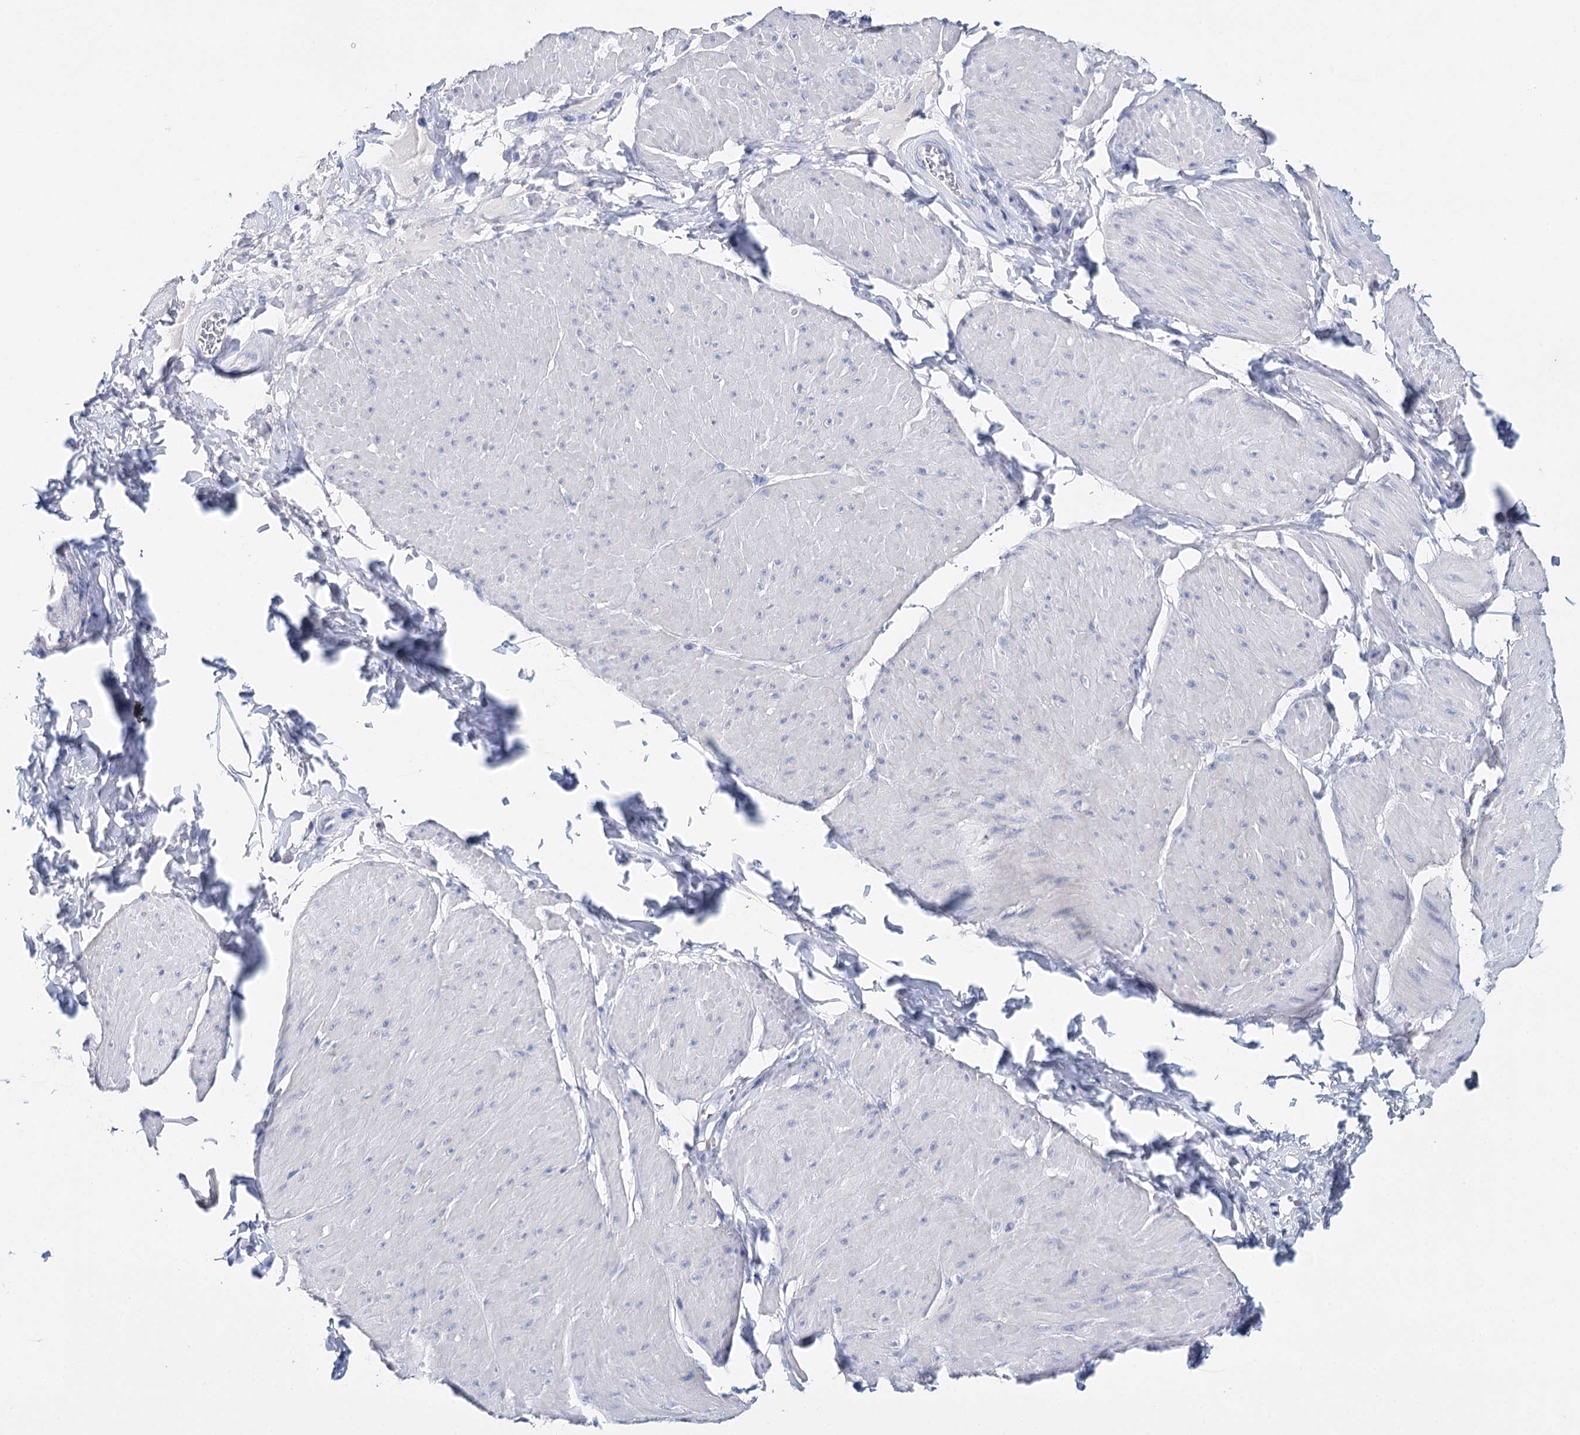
{"staining": {"intensity": "negative", "quantity": "none", "location": "none"}, "tissue": "smooth muscle", "cell_type": "Smooth muscle cells", "image_type": "normal", "snomed": [{"axis": "morphology", "description": "Urothelial carcinoma, High grade"}, {"axis": "topography", "description": "Urinary bladder"}], "caption": "Protein analysis of normal smooth muscle exhibits no significant expression in smooth muscle cells. (IHC, brightfield microscopy, high magnification).", "gene": "CEACAM8", "patient": {"sex": "male", "age": 46}}